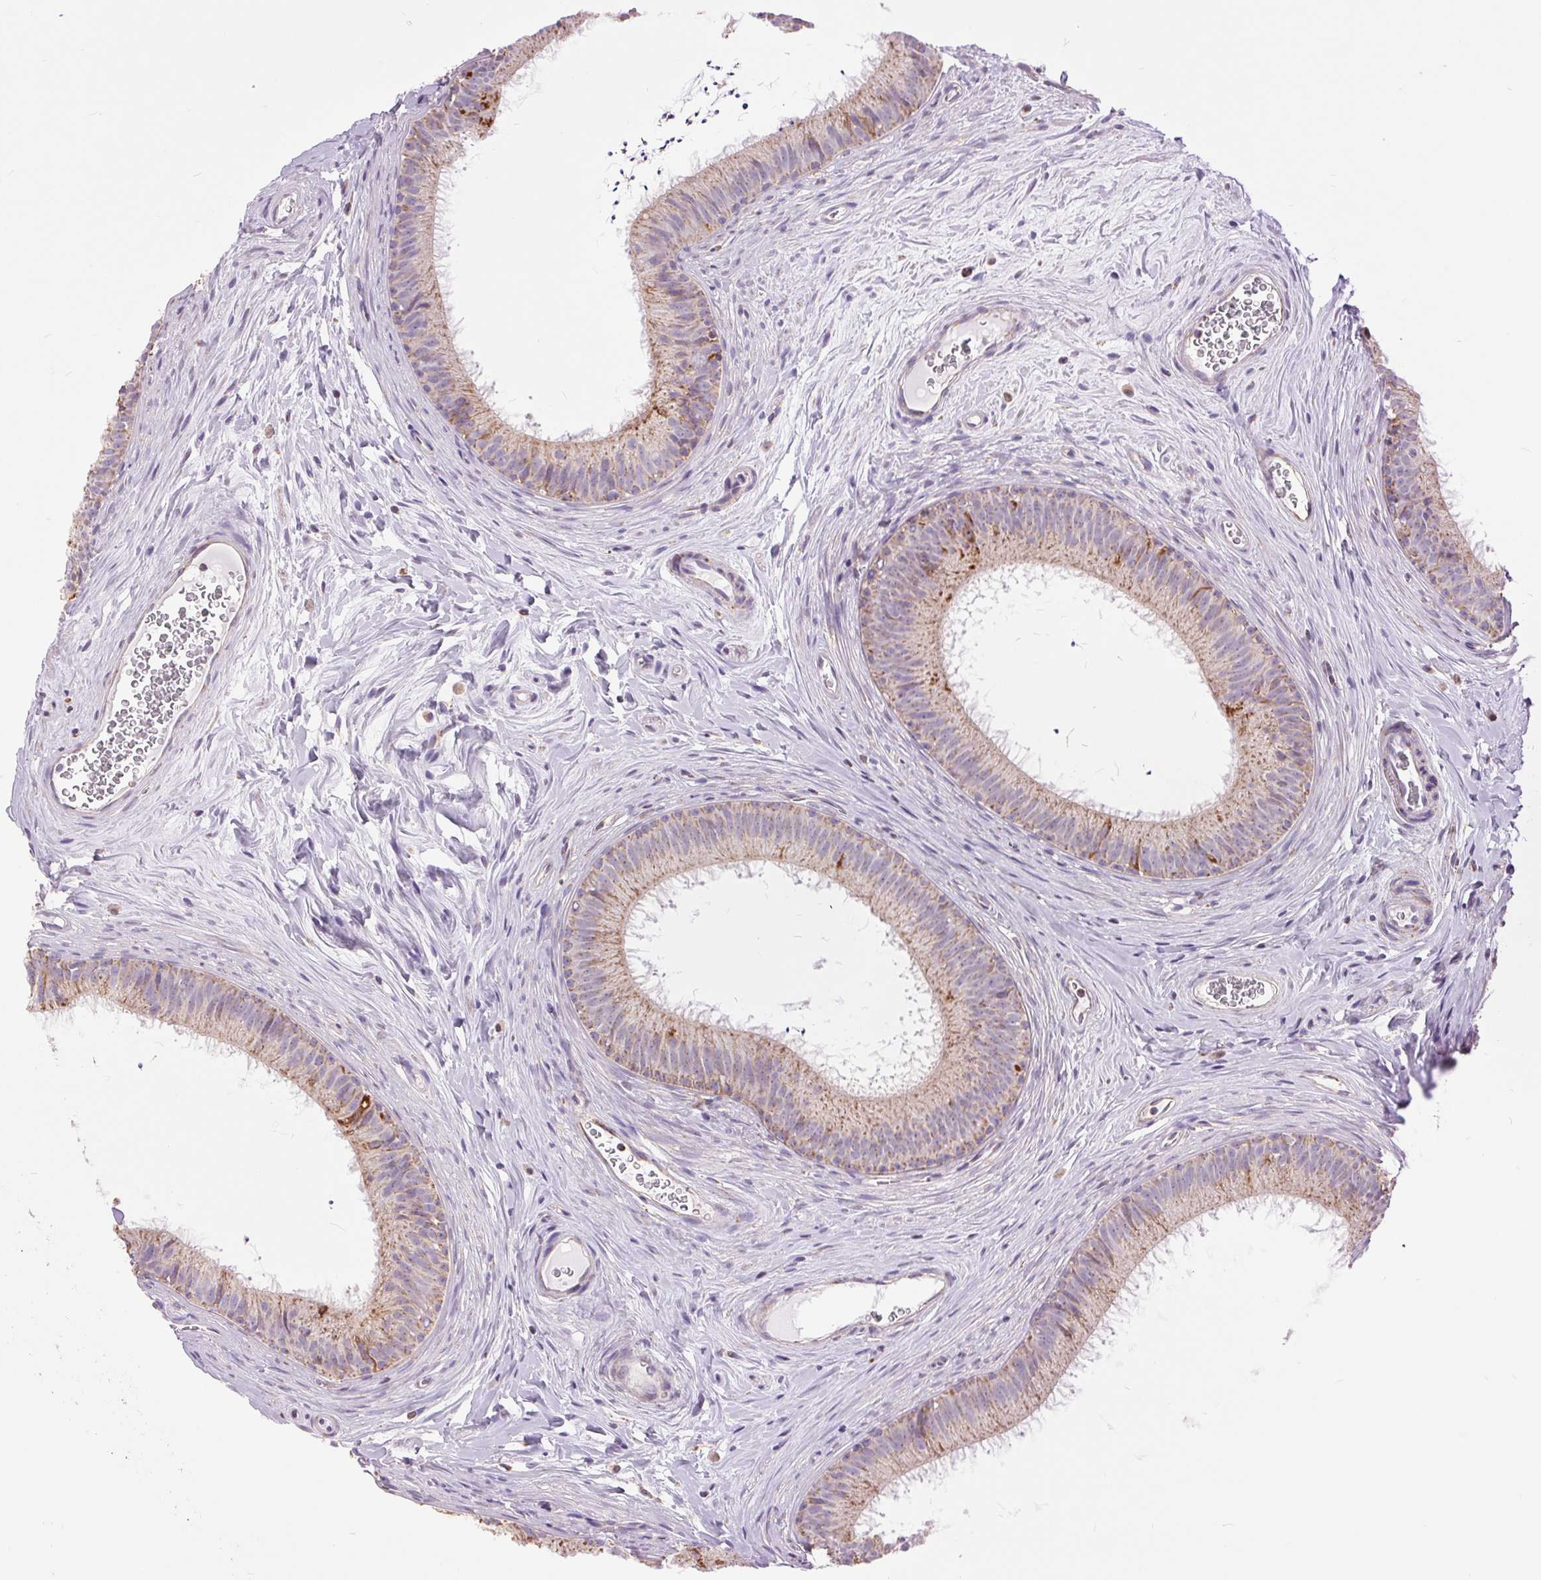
{"staining": {"intensity": "strong", "quantity": "<25%", "location": "cytoplasmic/membranous"}, "tissue": "epididymis", "cell_type": "Glandular cells", "image_type": "normal", "snomed": [{"axis": "morphology", "description": "Normal tissue, NOS"}, {"axis": "topography", "description": "Epididymis"}], "caption": "Epididymis stained with DAB IHC demonstrates medium levels of strong cytoplasmic/membranous positivity in approximately <25% of glandular cells. The staining was performed using DAB, with brown indicating positive protein expression. Nuclei are stained blue with hematoxylin.", "gene": "ATP5PB", "patient": {"sex": "male", "age": 24}}